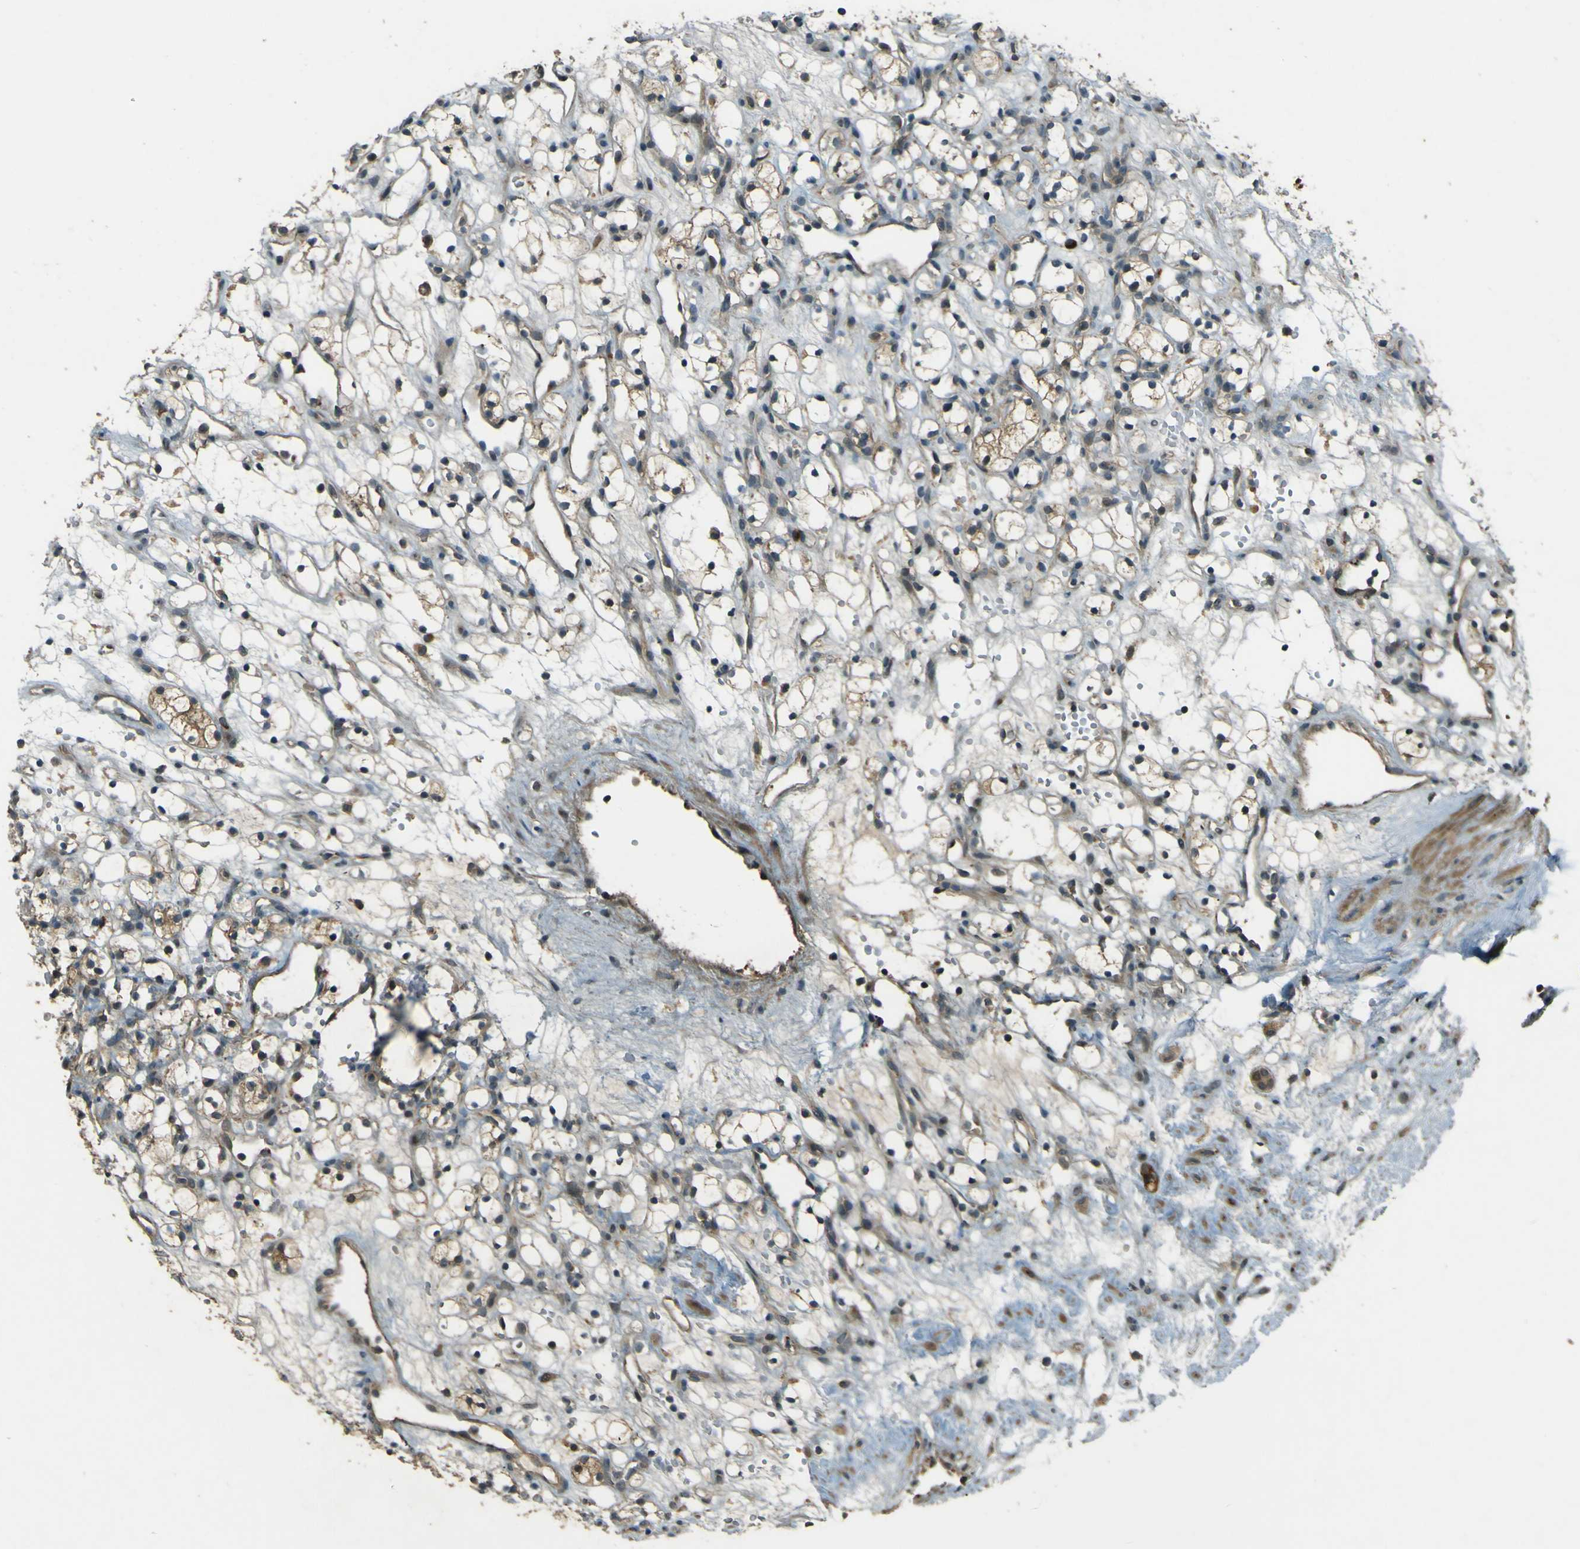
{"staining": {"intensity": "weak", "quantity": "<25%", "location": "cytoplasmic/membranous"}, "tissue": "renal cancer", "cell_type": "Tumor cells", "image_type": "cancer", "snomed": [{"axis": "morphology", "description": "Adenocarcinoma, NOS"}, {"axis": "topography", "description": "Kidney"}], "caption": "Tumor cells are negative for protein expression in human renal cancer (adenocarcinoma). (Brightfield microscopy of DAB IHC at high magnification).", "gene": "MPDZ", "patient": {"sex": "female", "age": 60}}